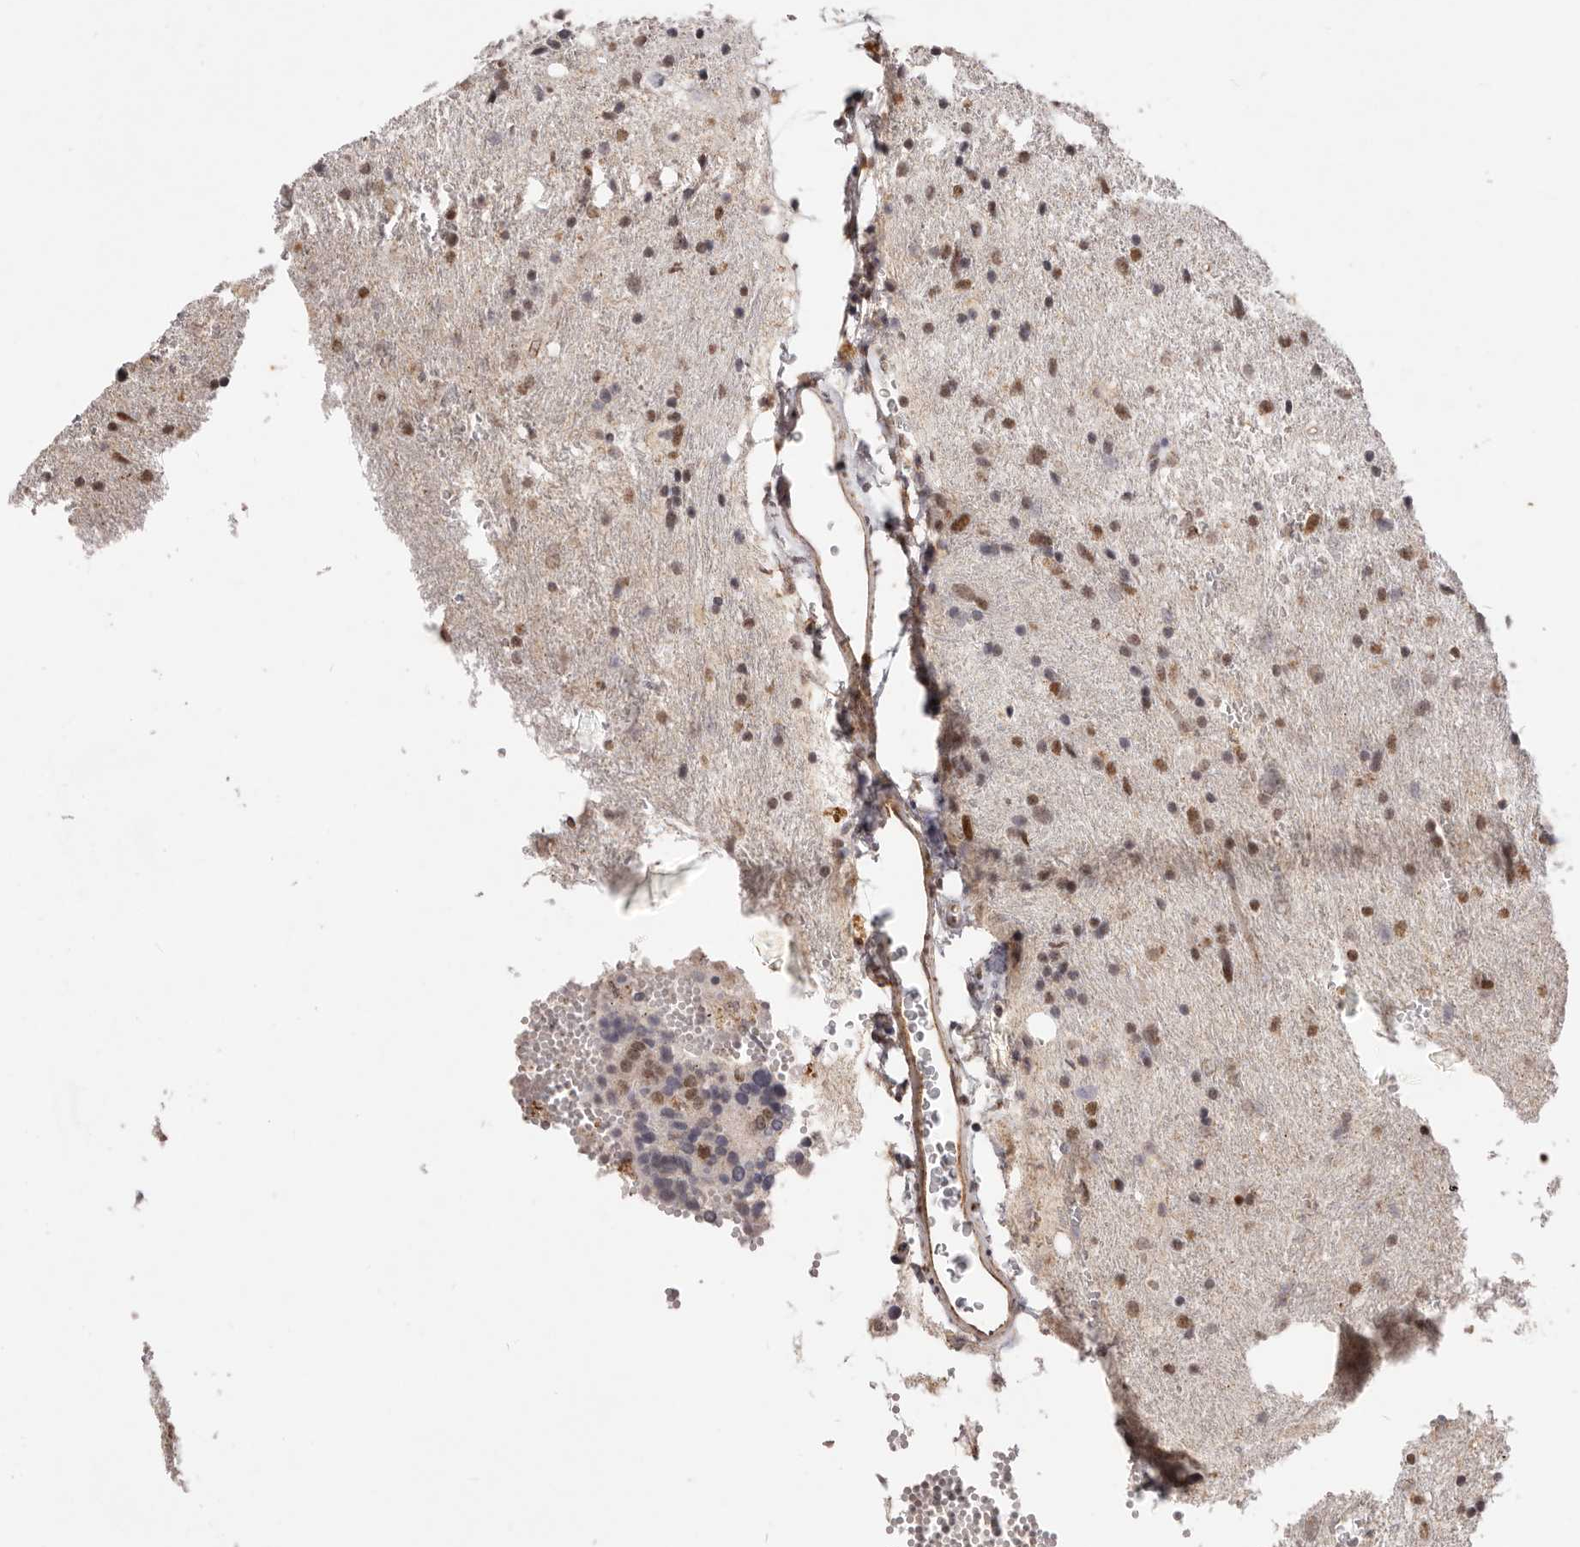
{"staining": {"intensity": "moderate", "quantity": ">75%", "location": "nuclear"}, "tissue": "glioma", "cell_type": "Tumor cells", "image_type": "cancer", "snomed": [{"axis": "morphology", "description": "Glioma, malignant, Low grade"}, {"axis": "topography", "description": "Brain"}], "caption": "Protein staining by immunohistochemistry (IHC) shows moderate nuclear staining in about >75% of tumor cells in glioma. The staining was performed using DAB to visualize the protein expression in brown, while the nuclei were stained in blue with hematoxylin (Magnification: 20x).", "gene": "RPS6KA5", "patient": {"sex": "male", "age": 77}}